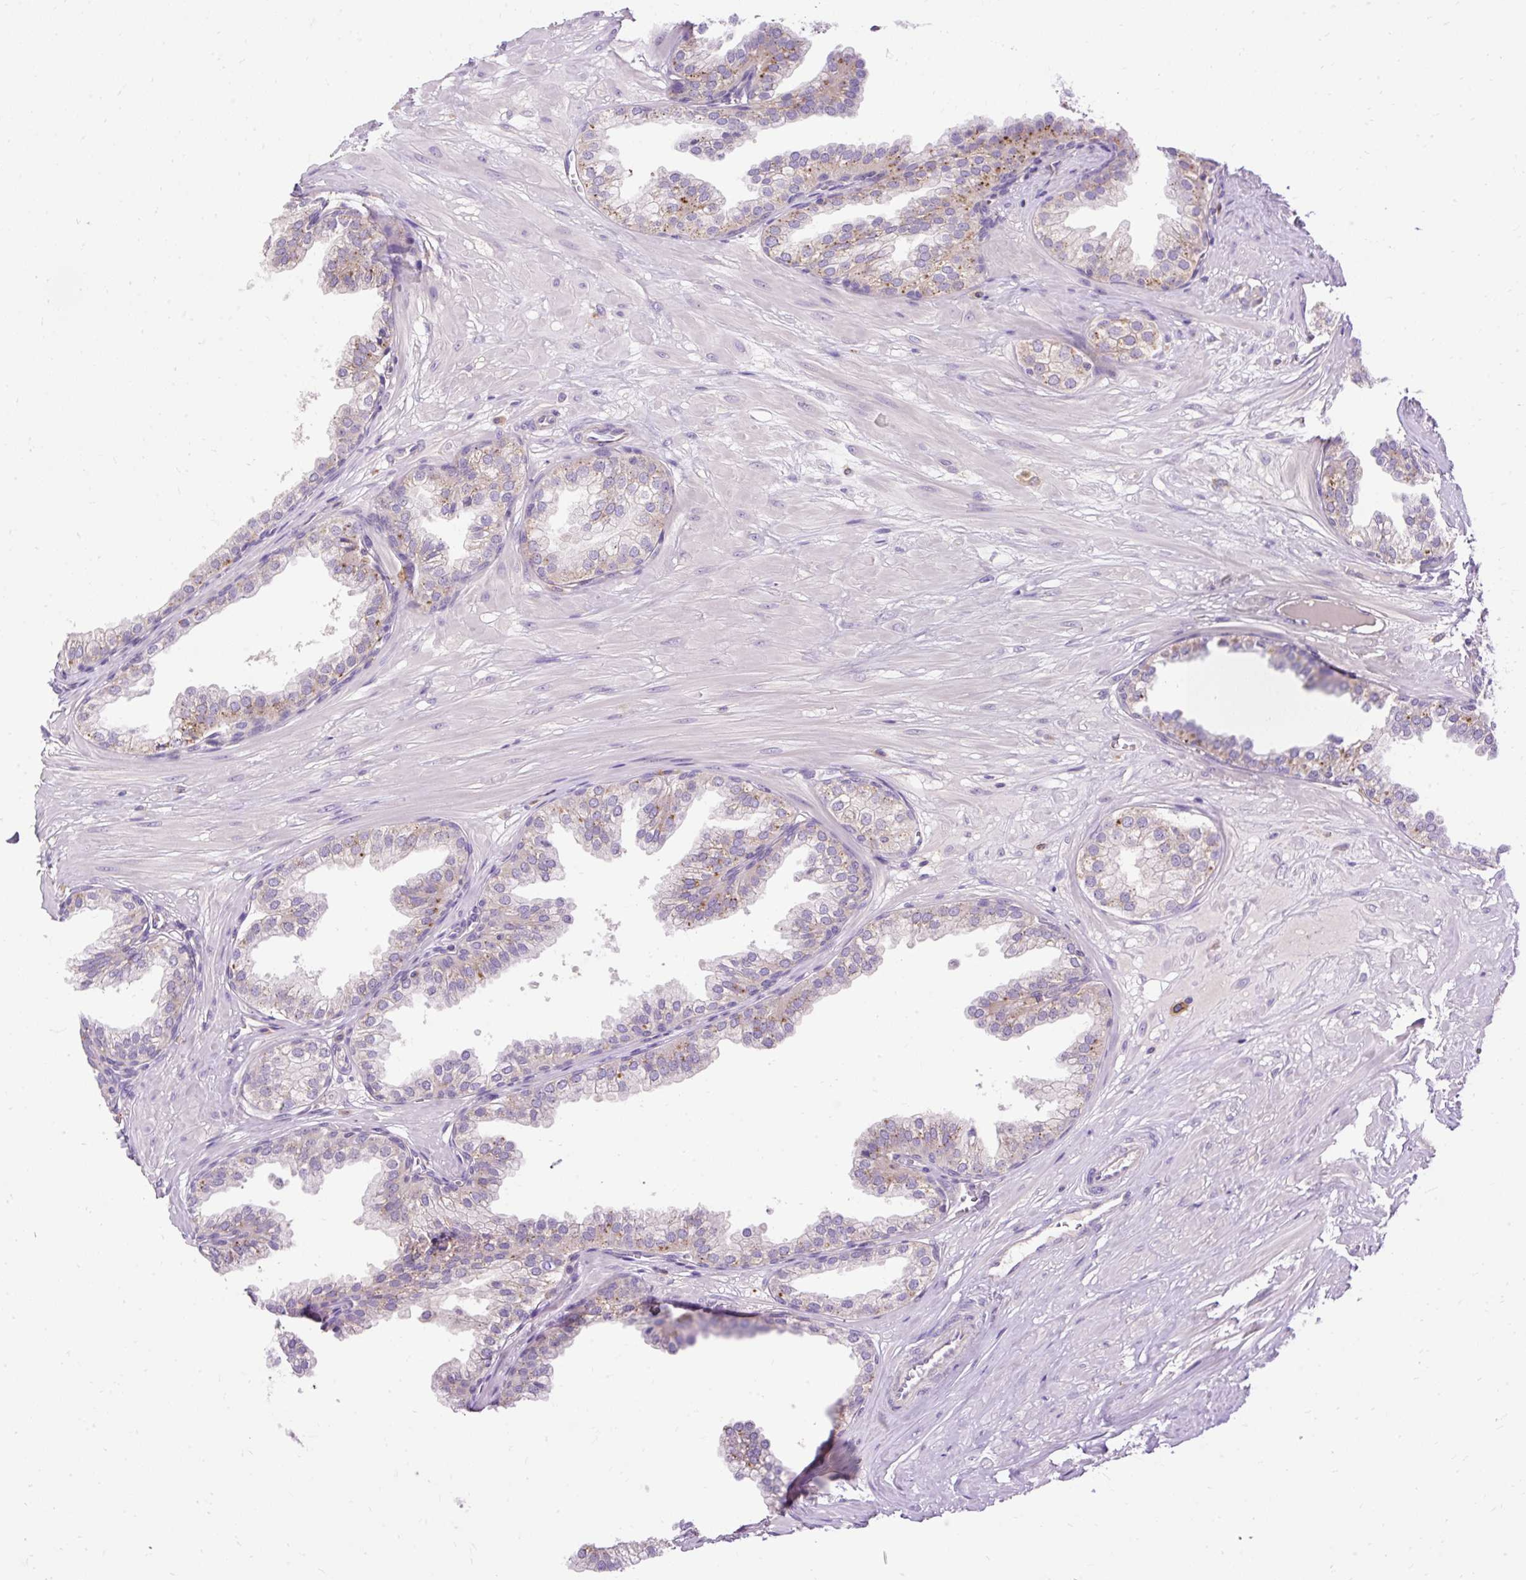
{"staining": {"intensity": "moderate", "quantity": "25%-75%", "location": "cytoplasmic/membranous"}, "tissue": "prostate", "cell_type": "Glandular cells", "image_type": "normal", "snomed": [{"axis": "morphology", "description": "Normal tissue, NOS"}, {"axis": "topography", "description": "Prostate"}, {"axis": "topography", "description": "Peripheral nerve tissue"}], "caption": "Prostate stained with immunohistochemistry reveals moderate cytoplasmic/membranous positivity in approximately 25%-75% of glandular cells.", "gene": "HEXB", "patient": {"sex": "male", "age": 55}}